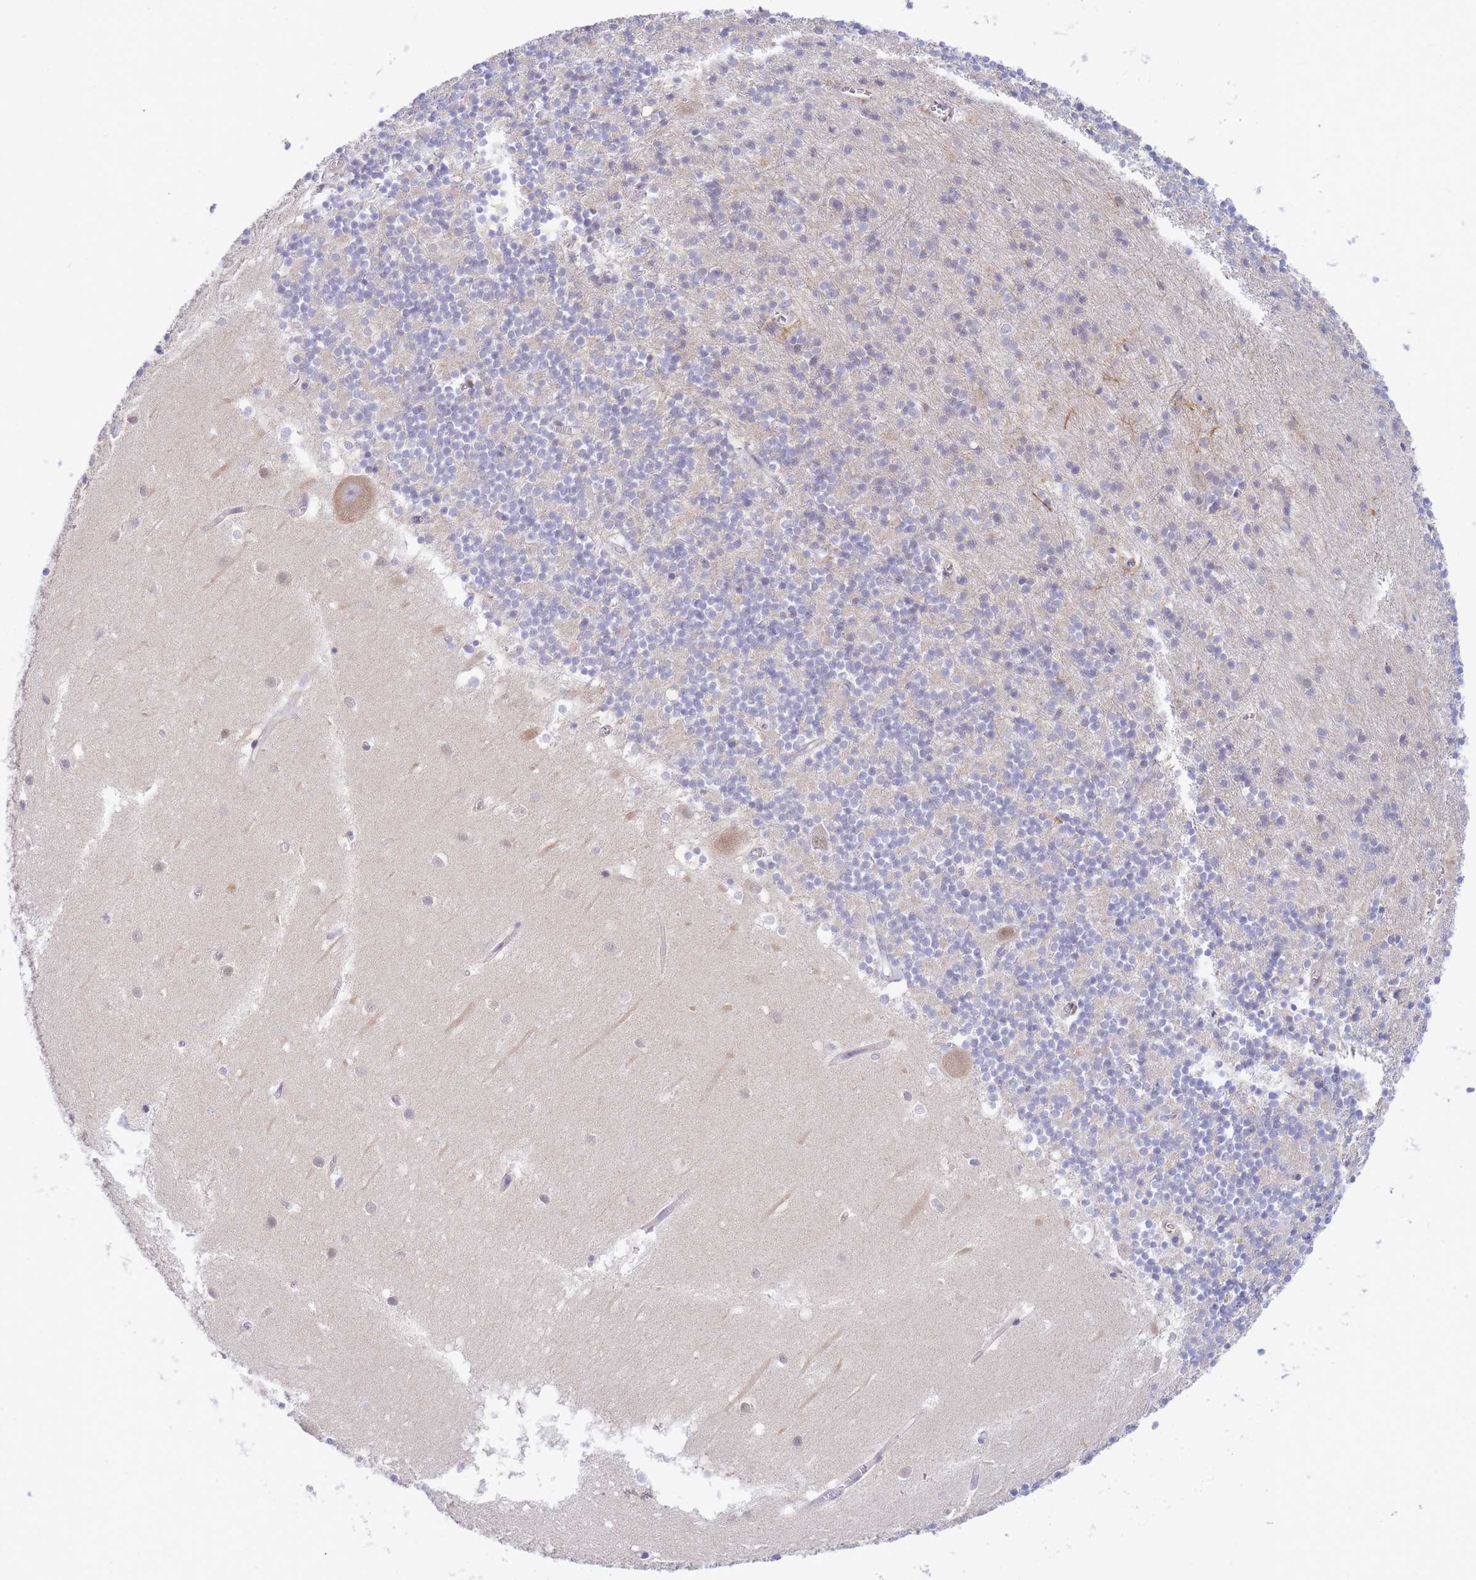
{"staining": {"intensity": "negative", "quantity": "none", "location": "none"}, "tissue": "cerebellum", "cell_type": "Cells in granular layer", "image_type": "normal", "snomed": [{"axis": "morphology", "description": "Normal tissue, NOS"}, {"axis": "topography", "description": "Cerebellum"}], "caption": "This is an immunohistochemistry micrograph of benign cerebellum. There is no staining in cells in granular layer.", "gene": "APOL4", "patient": {"sex": "male", "age": 54}}